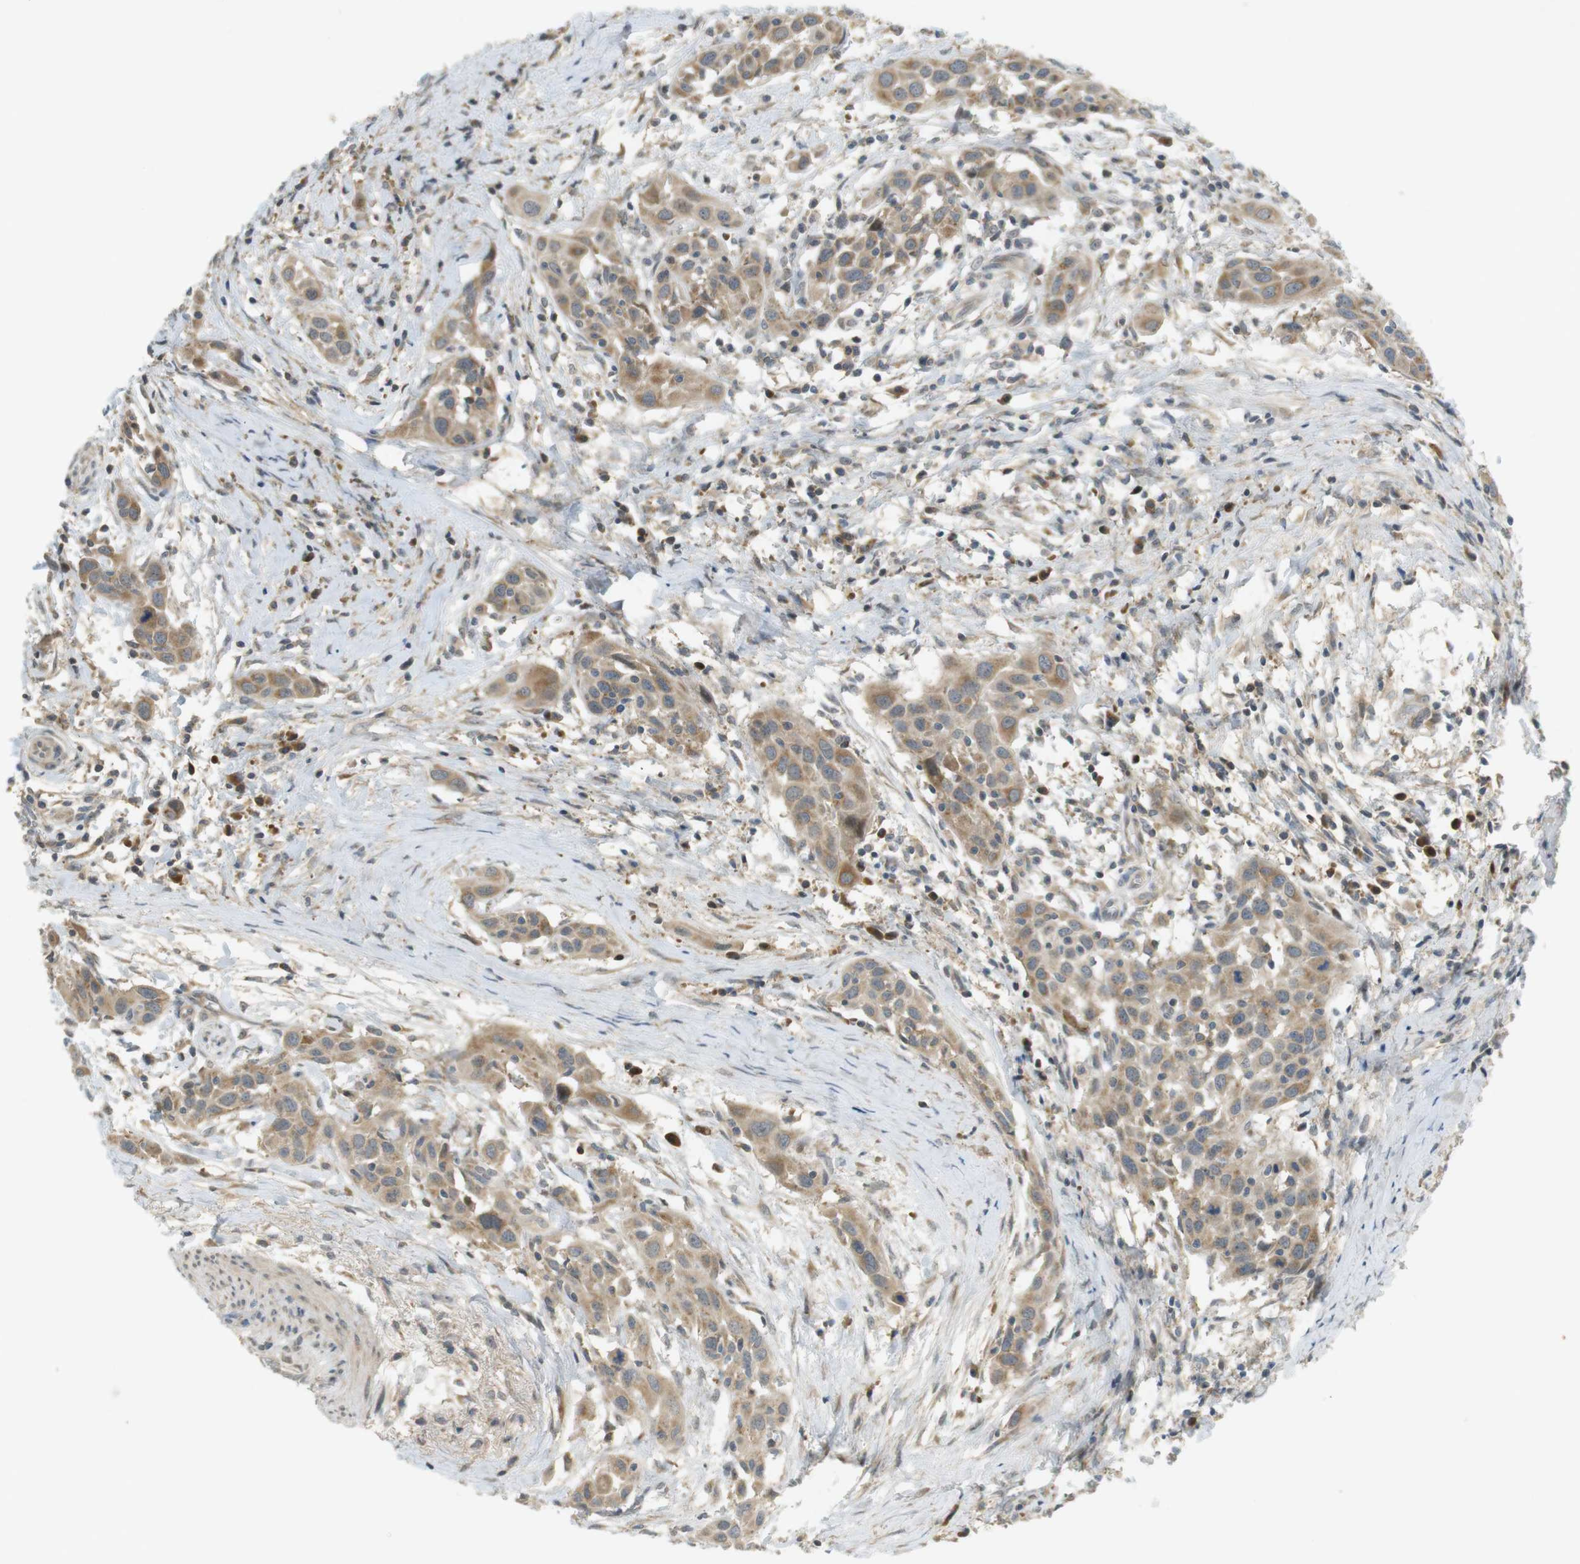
{"staining": {"intensity": "moderate", "quantity": ">75%", "location": "cytoplasmic/membranous"}, "tissue": "head and neck cancer", "cell_type": "Tumor cells", "image_type": "cancer", "snomed": [{"axis": "morphology", "description": "Squamous cell carcinoma, NOS"}, {"axis": "topography", "description": "Oral tissue"}, {"axis": "topography", "description": "Head-Neck"}], "caption": "Tumor cells exhibit medium levels of moderate cytoplasmic/membranous expression in about >75% of cells in human squamous cell carcinoma (head and neck).", "gene": "CLRN3", "patient": {"sex": "female", "age": 50}}